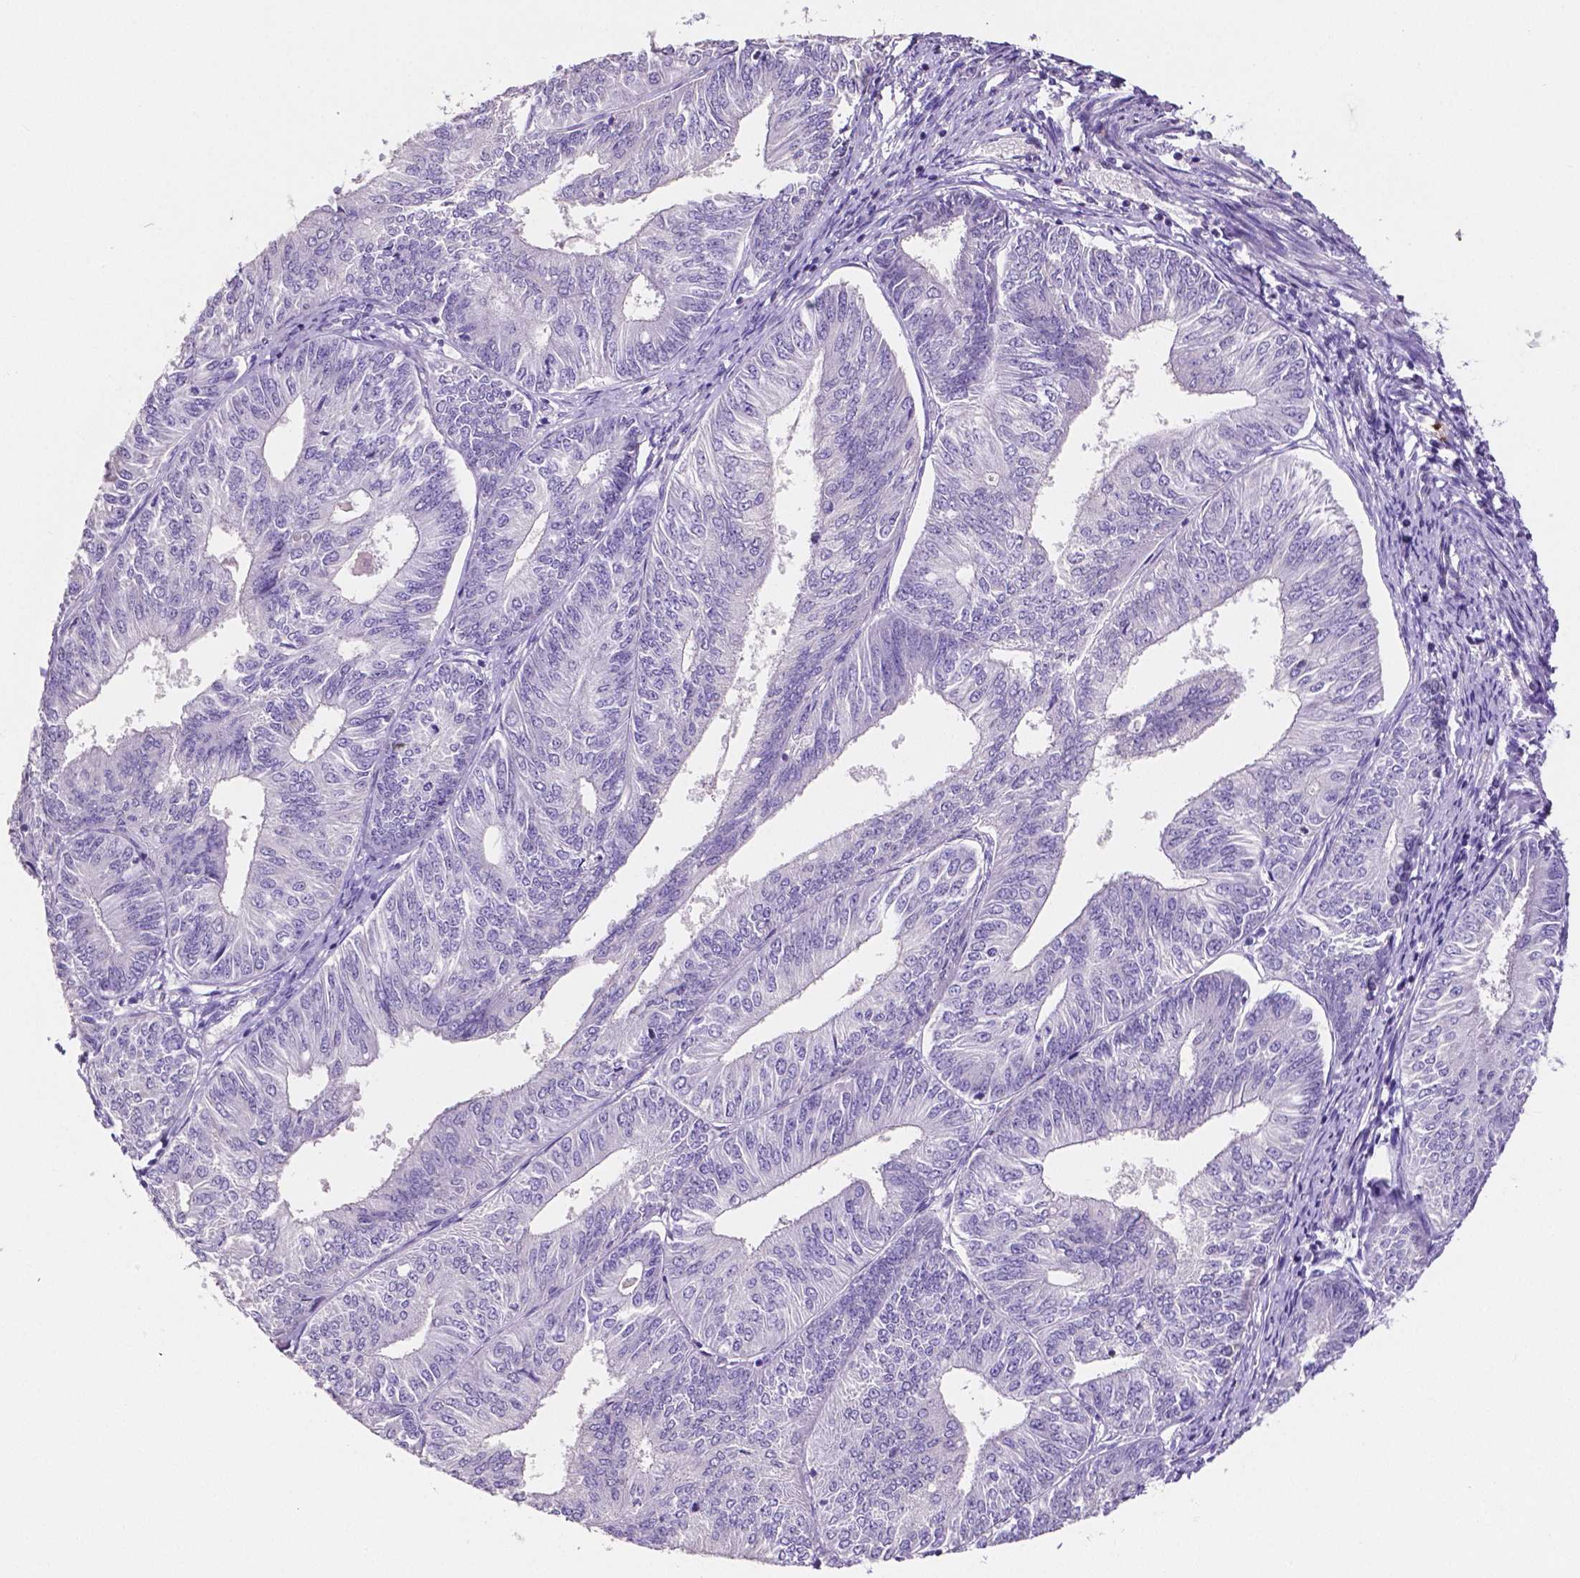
{"staining": {"intensity": "negative", "quantity": "none", "location": "none"}, "tissue": "endometrial cancer", "cell_type": "Tumor cells", "image_type": "cancer", "snomed": [{"axis": "morphology", "description": "Adenocarcinoma, NOS"}, {"axis": "topography", "description": "Endometrium"}], "caption": "Immunohistochemical staining of endometrial adenocarcinoma shows no significant expression in tumor cells. Nuclei are stained in blue.", "gene": "MMP9", "patient": {"sex": "female", "age": 58}}